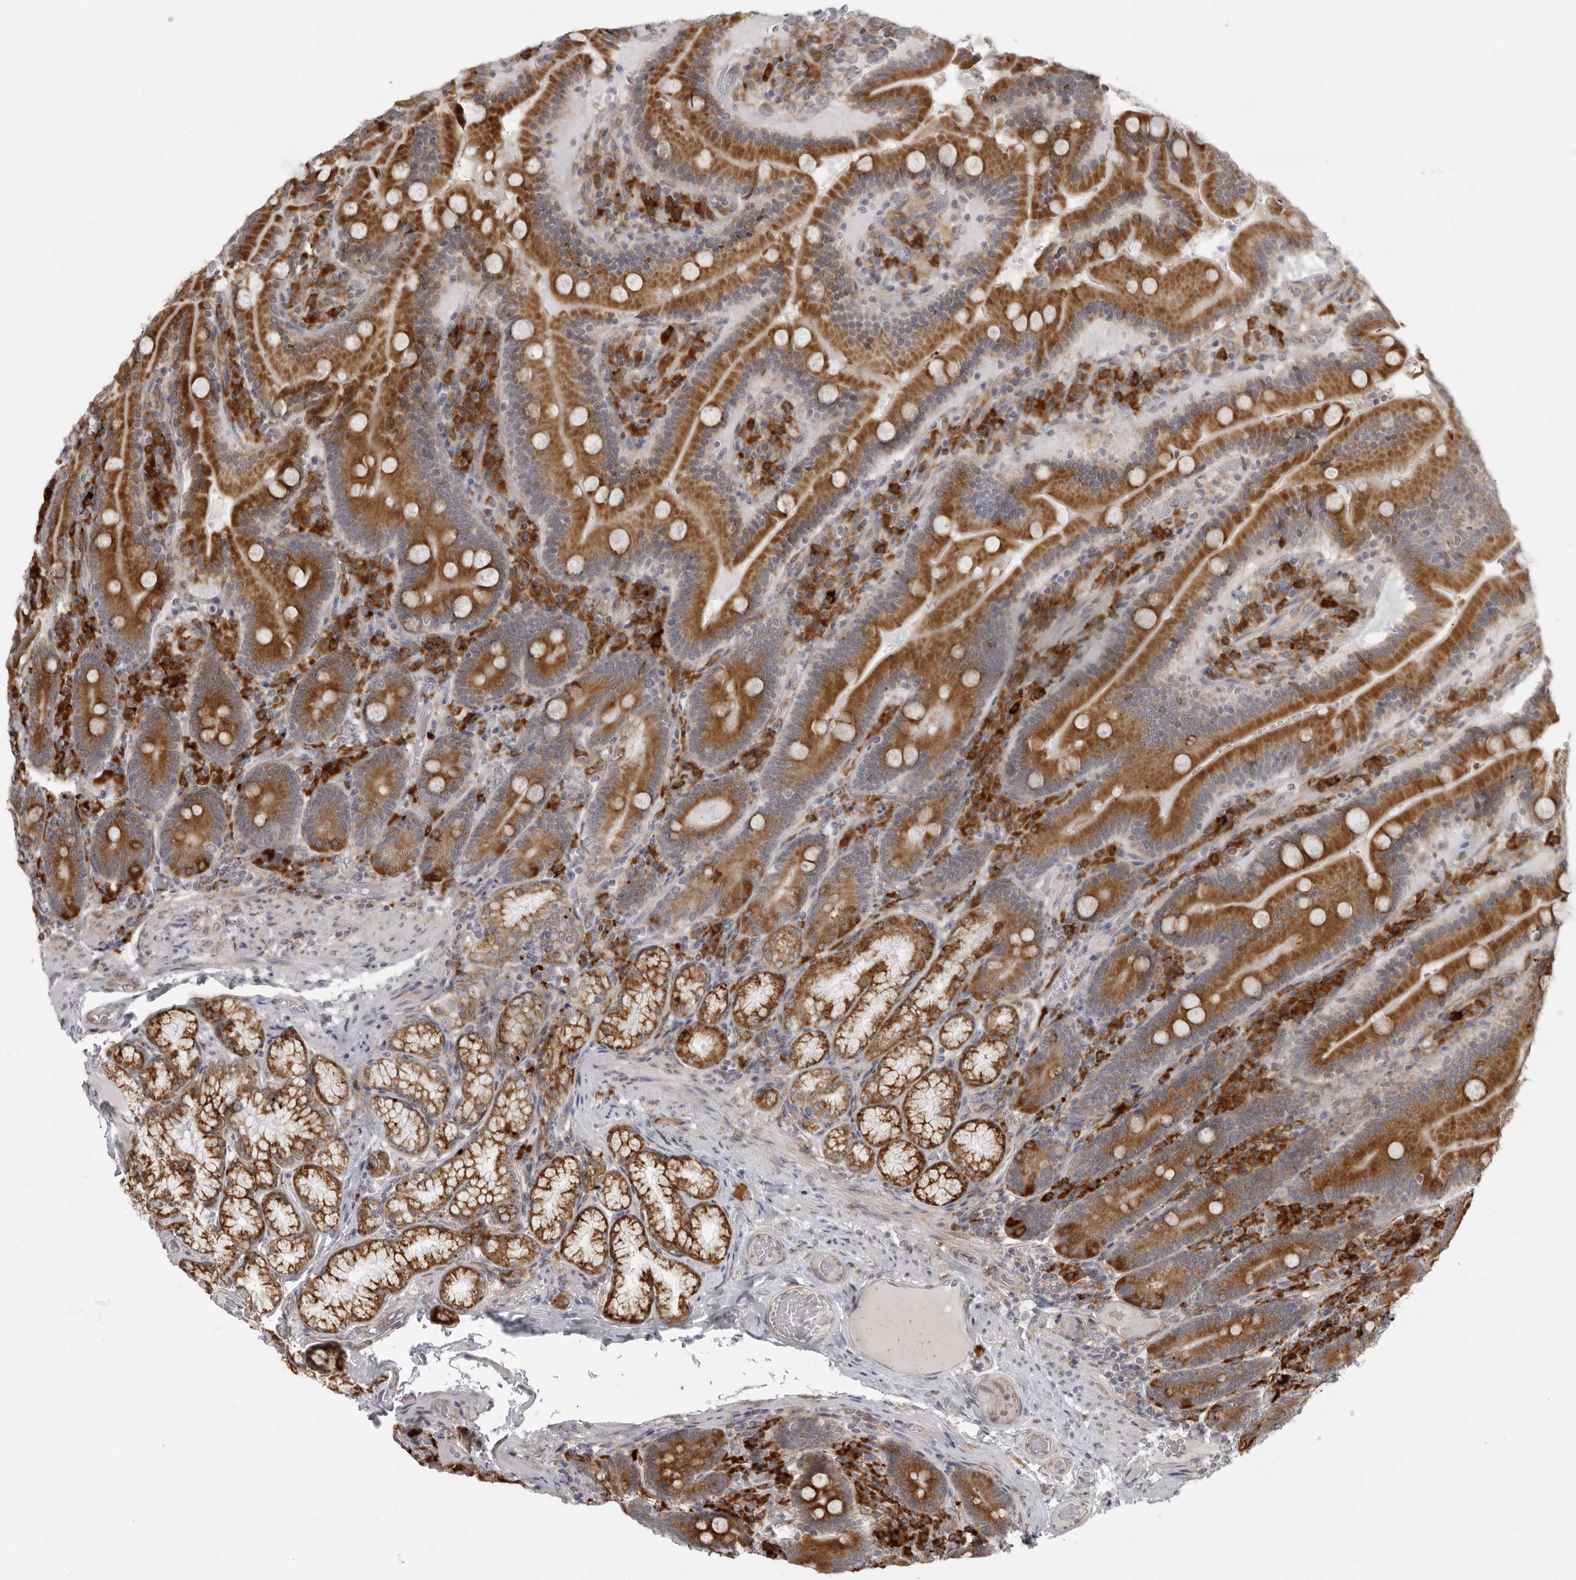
{"staining": {"intensity": "strong", "quantity": ">75%", "location": "cytoplasmic/membranous"}, "tissue": "duodenum", "cell_type": "Glandular cells", "image_type": "normal", "snomed": [{"axis": "morphology", "description": "Normal tissue, NOS"}, {"axis": "topography", "description": "Duodenum"}], "caption": "High-power microscopy captured an immunohistochemistry image of benign duodenum, revealing strong cytoplasmic/membranous positivity in approximately >75% of glandular cells.", "gene": "ALPK2", "patient": {"sex": "female", "age": 62}}